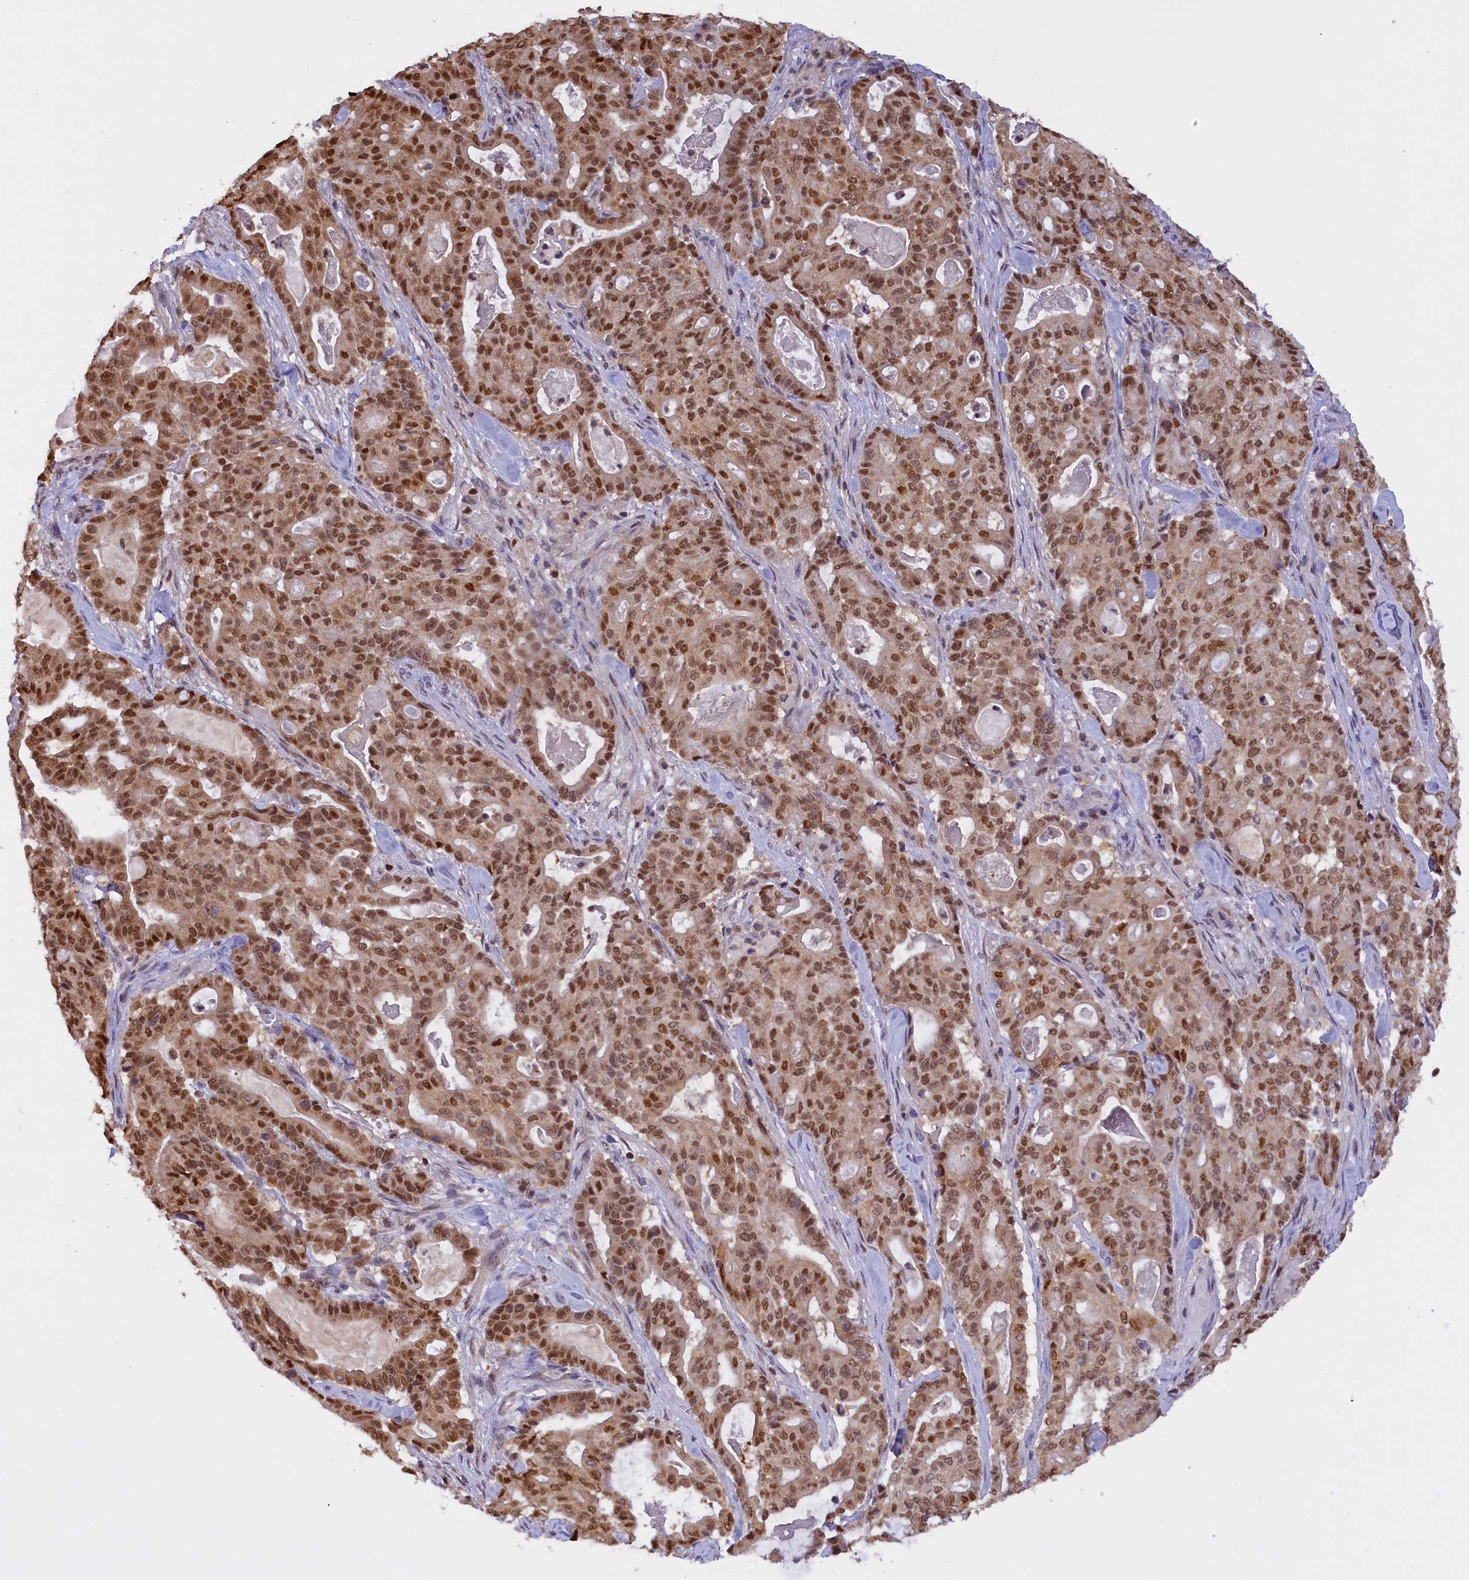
{"staining": {"intensity": "moderate", "quantity": ">75%", "location": "nuclear"}, "tissue": "pancreatic cancer", "cell_type": "Tumor cells", "image_type": "cancer", "snomed": [{"axis": "morphology", "description": "Adenocarcinoma, NOS"}, {"axis": "topography", "description": "Pancreas"}], "caption": "The image demonstrates staining of adenocarcinoma (pancreatic), revealing moderate nuclear protein expression (brown color) within tumor cells. (DAB (3,3'-diaminobenzidine) = brown stain, brightfield microscopy at high magnification).", "gene": "IZUMO2", "patient": {"sex": "male", "age": 63}}